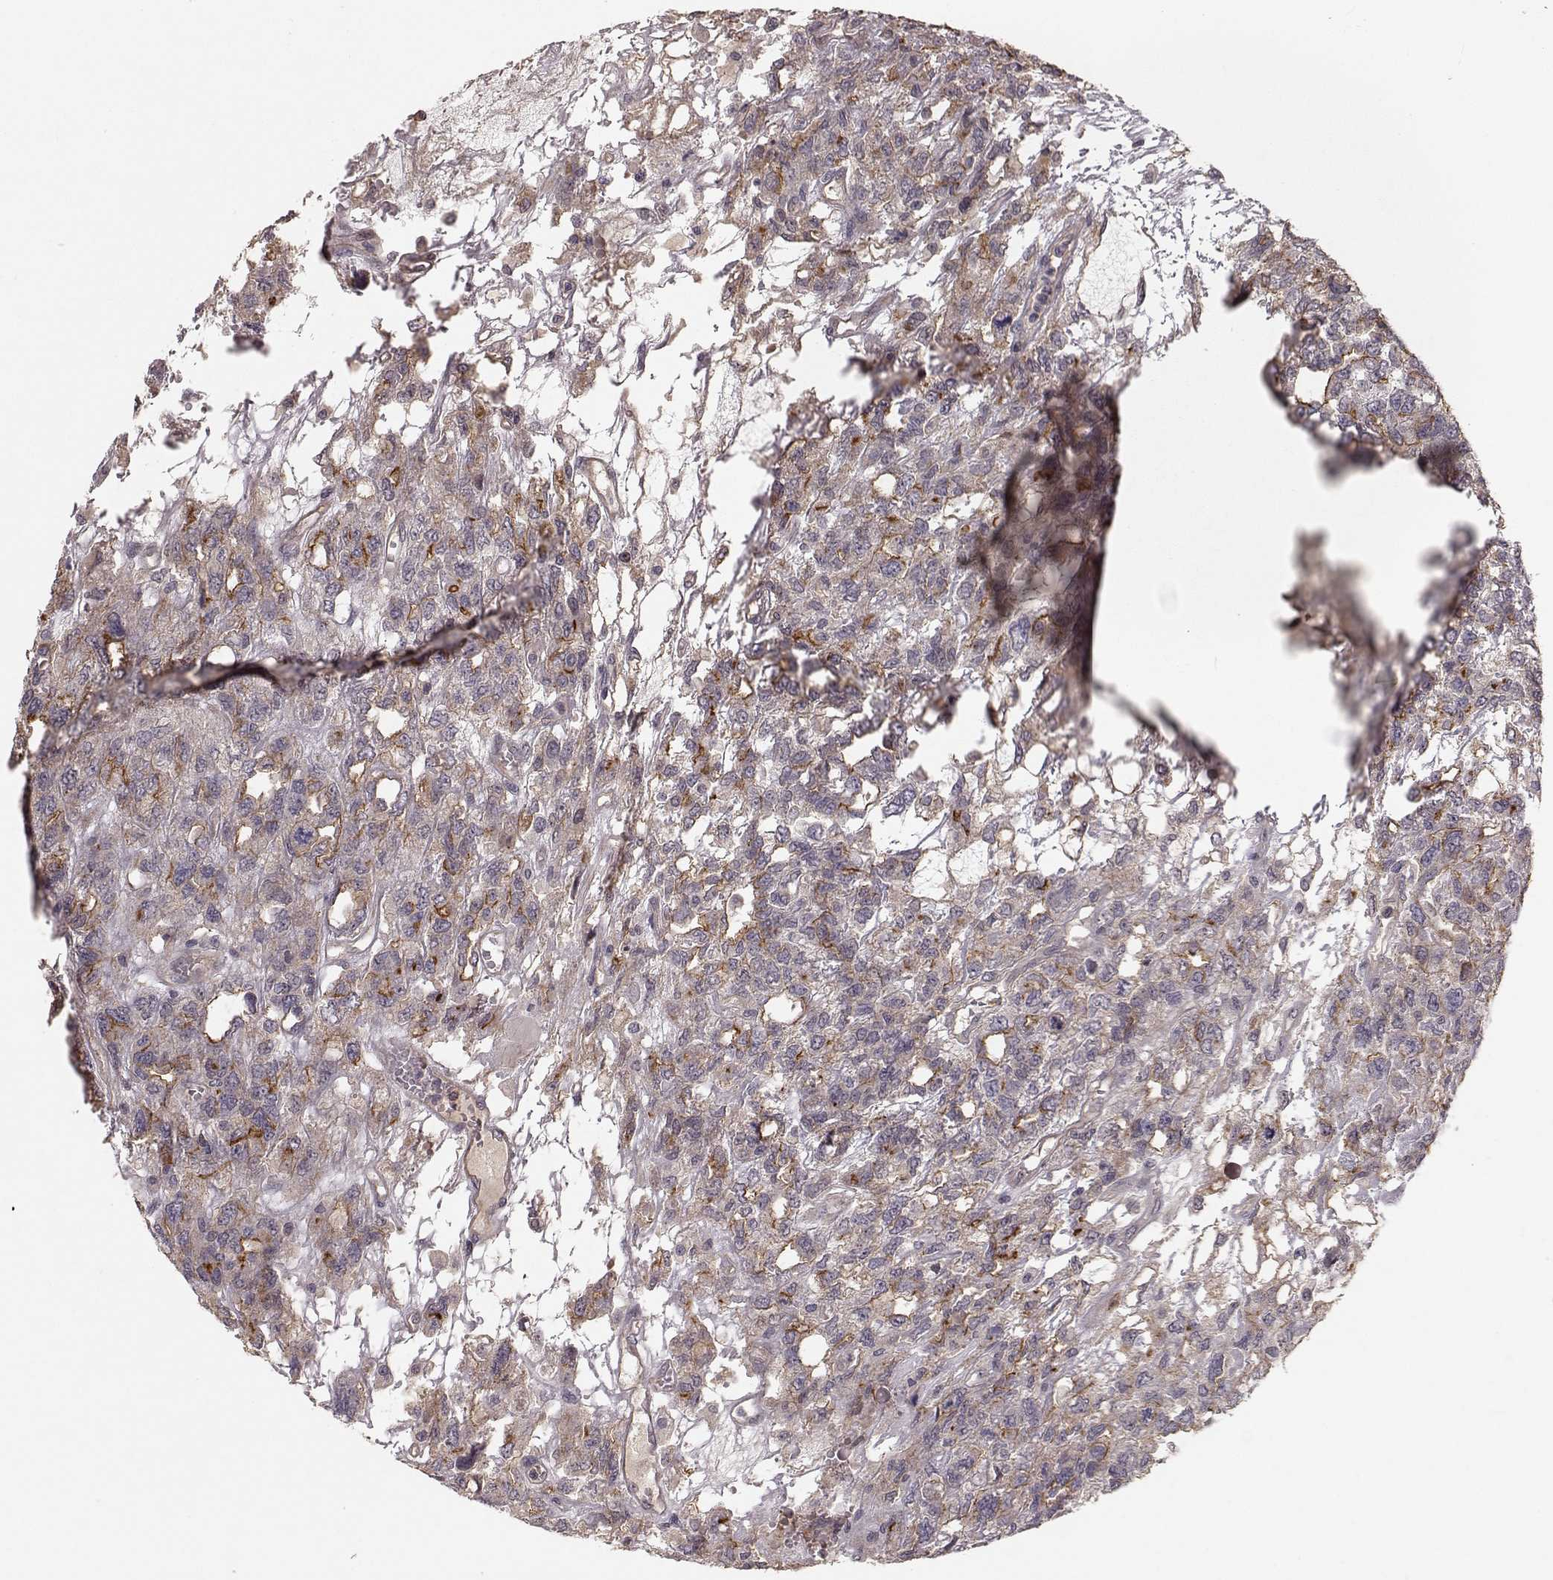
{"staining": {"intensity": "strong", "quantity": "<25%", "location": "cytoplasmic/membranous"}, "tissue": "testis cancer", "cell_type": "Tumor cells", "image_type": "cancer", "snomed": [{"axis": "morphology", "description": "Seminoma, NOS"}, {"axis": "topography", "description": "Testis"}], "caption": "High-magnification brightfield microscopy of testis cancer stained with DAB (brown) and counterstained with hematoxylin (blue). tumor cells exhibit strong cytoplasmic/membranous expression is seen in about<25% of cells.", "gene": "PLEKHG3", "patient": {"sex": "male", "age": 52}}